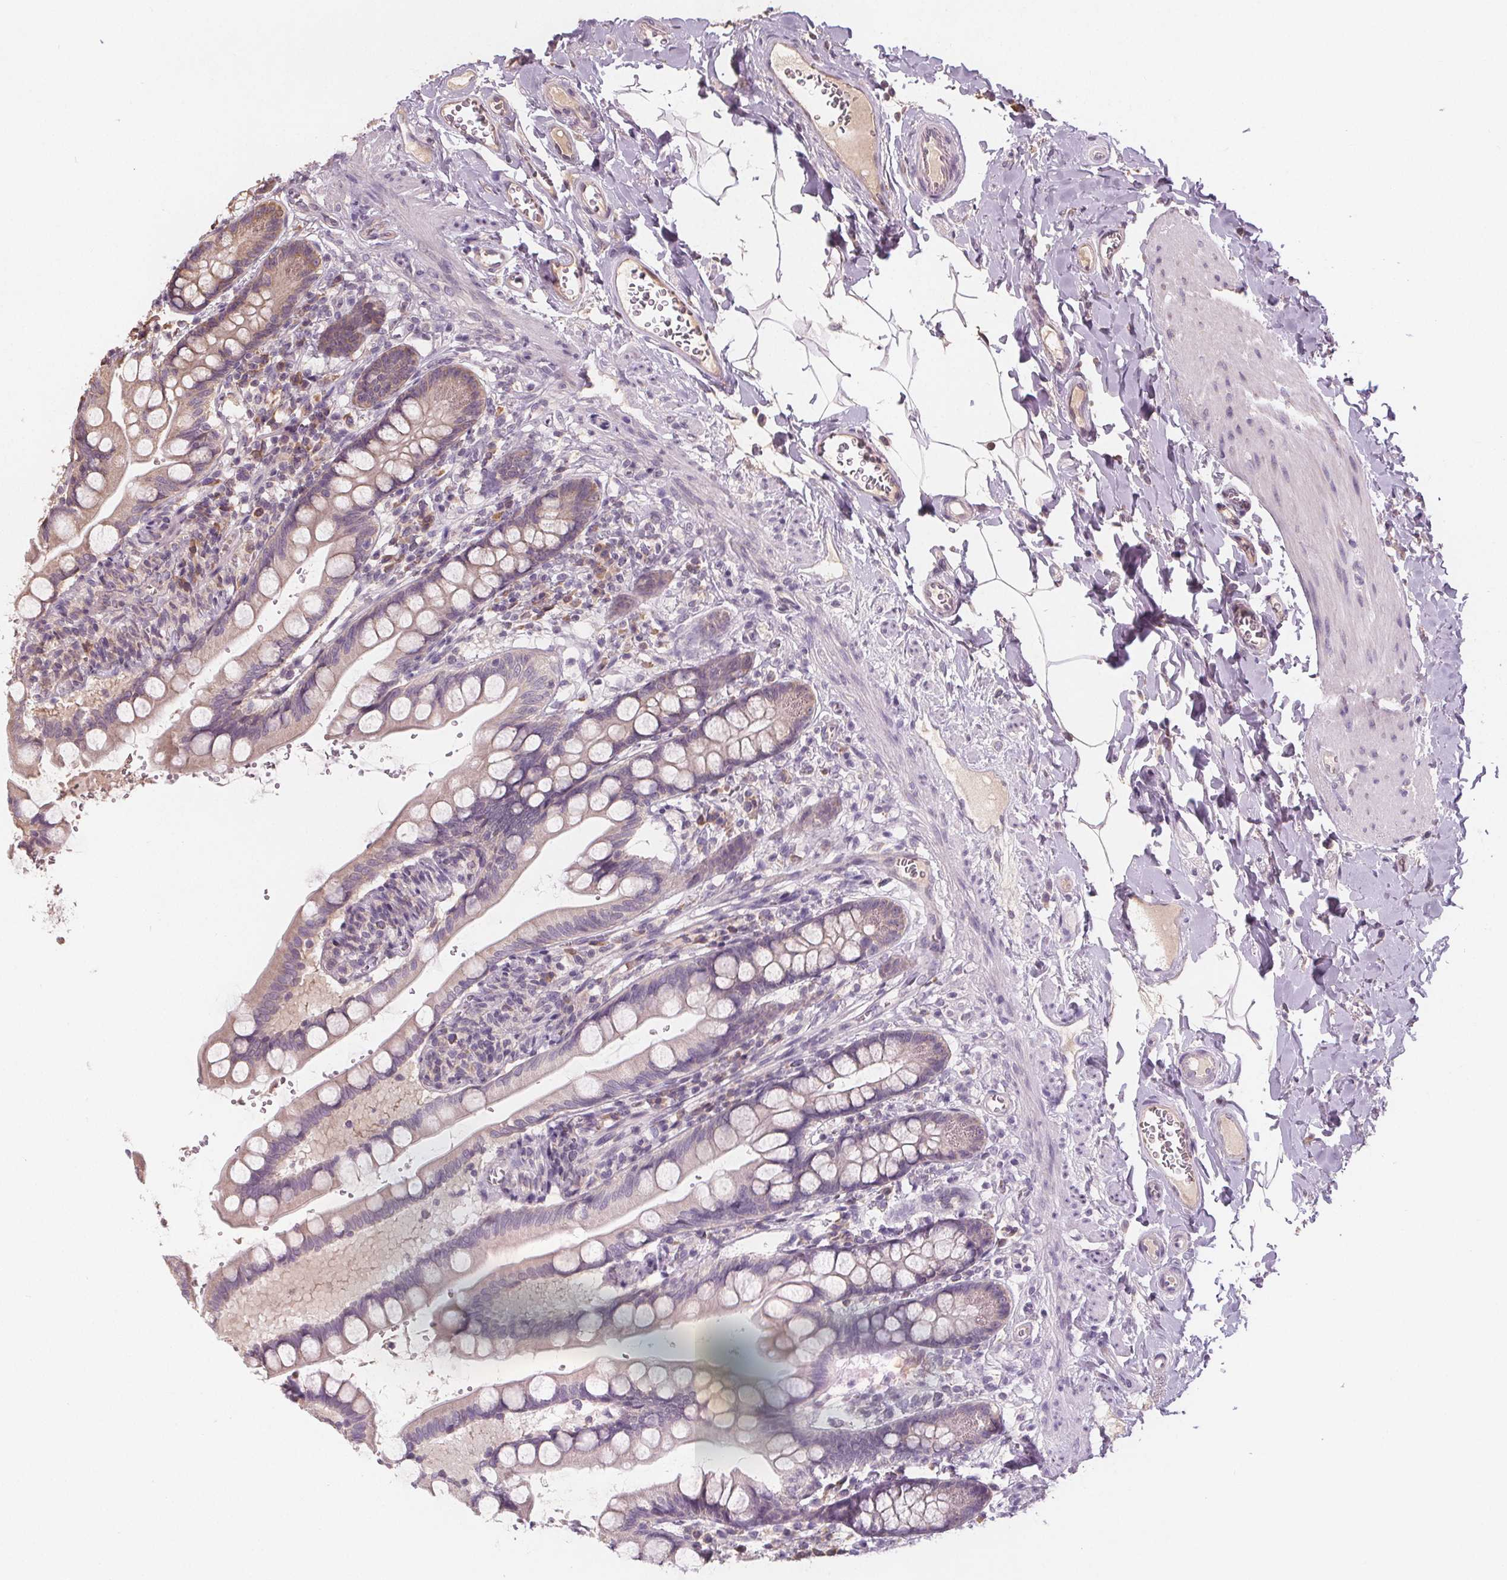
{"staining": {"intensity": "weak", "quantity": "<25%", "location": "cytoplasmic/membranous"}, "tissue": "small intestine", "cell_type": "Glandular cells", "image_type": "normal", "snomed": [{"axis": "morphology", "description": "Normal tissue, NOS"}, {"axis": "topography", "description": "Small intestine"}], "caption": "DAB (3,3'-diaminobenzidine) immunohistochemical staining of benign human small intestine exhibits no significant expression in glandular cells.", "gene": "TMEM80", "patient": {"sex": "female", "age": 56}}